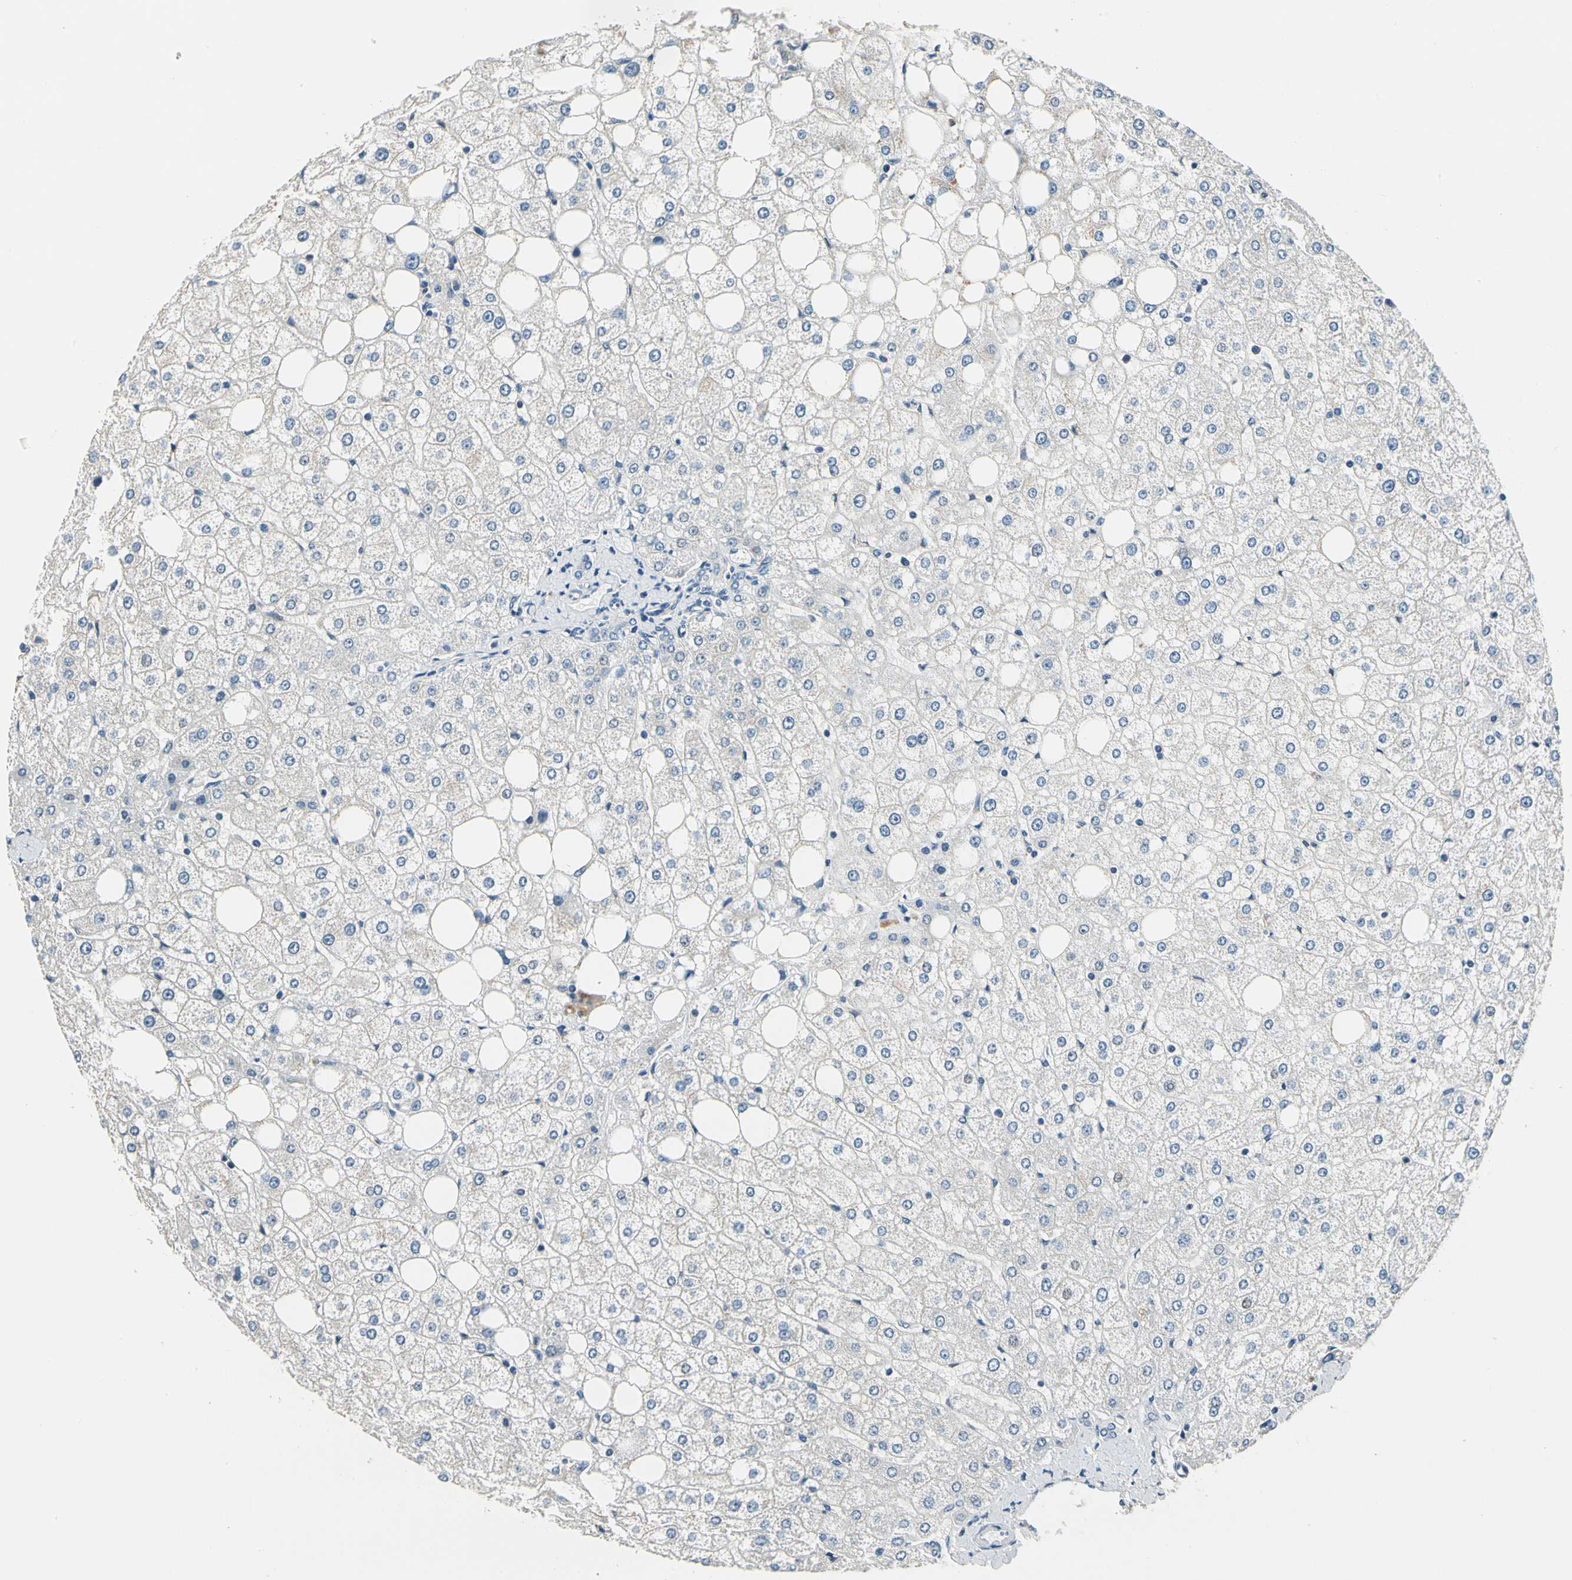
{"staining": {"intensity": "weak", "quantity": "<25%", "location": "cytoplasmic/membranous"}, "tissue": "liver", "cell_type": "Cholangiocytes", "image_type": "normal", "snomed": [{"axis": "morphology", "description": "Normal tissue, NOS"}, {"axis": "topography", "description": "Liver"}], "caption": "Liver was stained to show a protein in brown. There is no significant positivity in cholangiocytes. The staining was performed using DAB (3,3'-diaminobenzidine) to visualize the protein expression in brown, while the nuclei were stained in blue with hematoxylin (Magnification: 20x).", "gene": "ROCK2", "patient": {"sex": "male", "age": 35}}